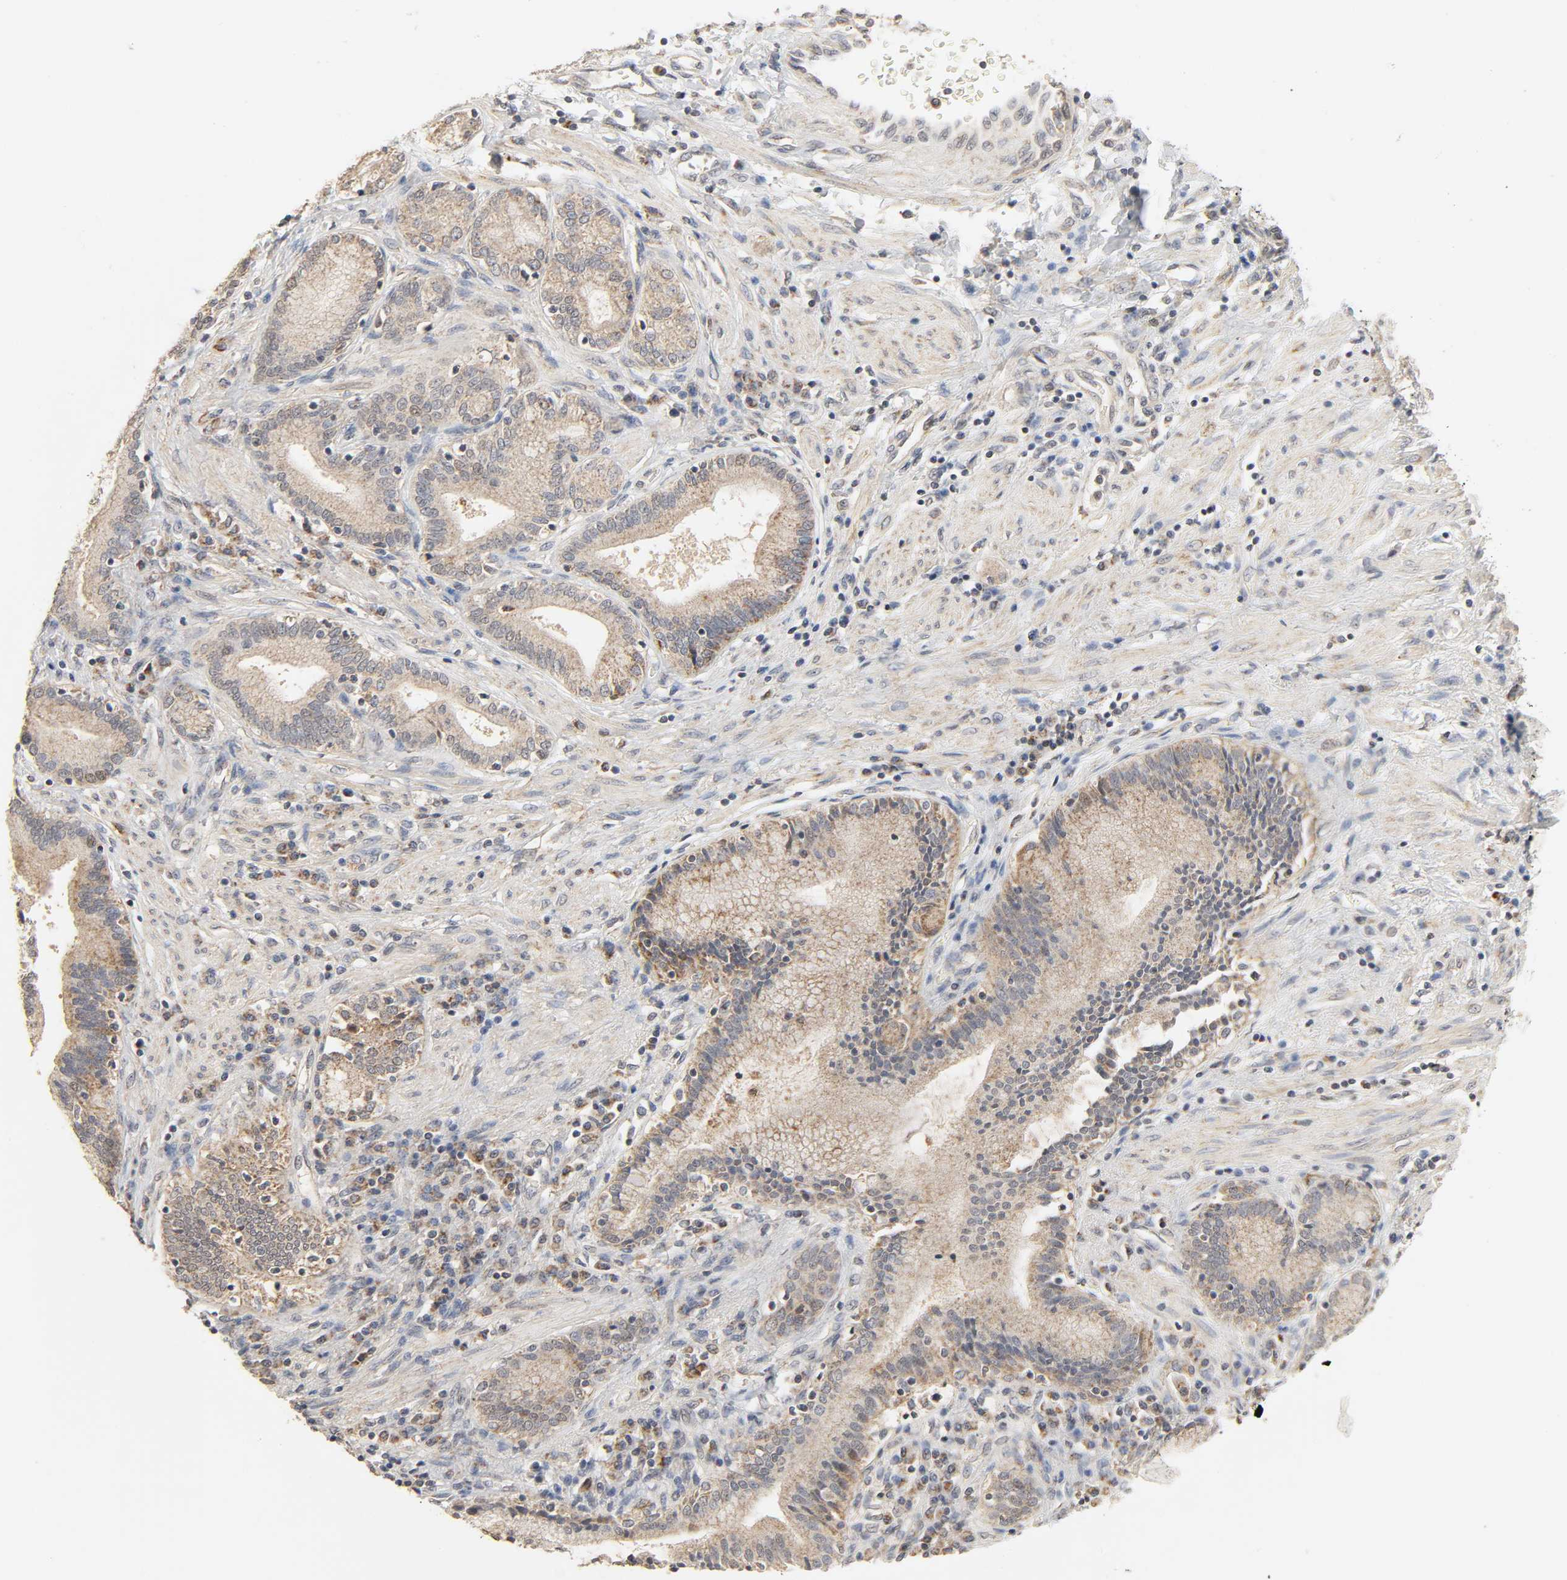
{"staining": {"intensity": "weak", "quantity": ">75%", "location": "cytoplasmic/membranous"}, "tissue": "pancreatic cancer", "cell_type": "Tumor cells", "image_type": "cancer", "snomed": [{"axis": "morphology", "description": "Adenocarcinoma, NOS"}, {"axis": "topography", "description": "Pancreas"}], "caption": "A brown stain labels weak cytoplasmic/membranous positivity of a protein in pancreatic cancer (adenocarcinoma) tumor cells. The staining was performed using DAB, with brown indicating positive protein expression. Nuclei are stained blue with hematoxylin.", "gene": "CLEC4E", "patient": {"sex": "female", "age": 48}}